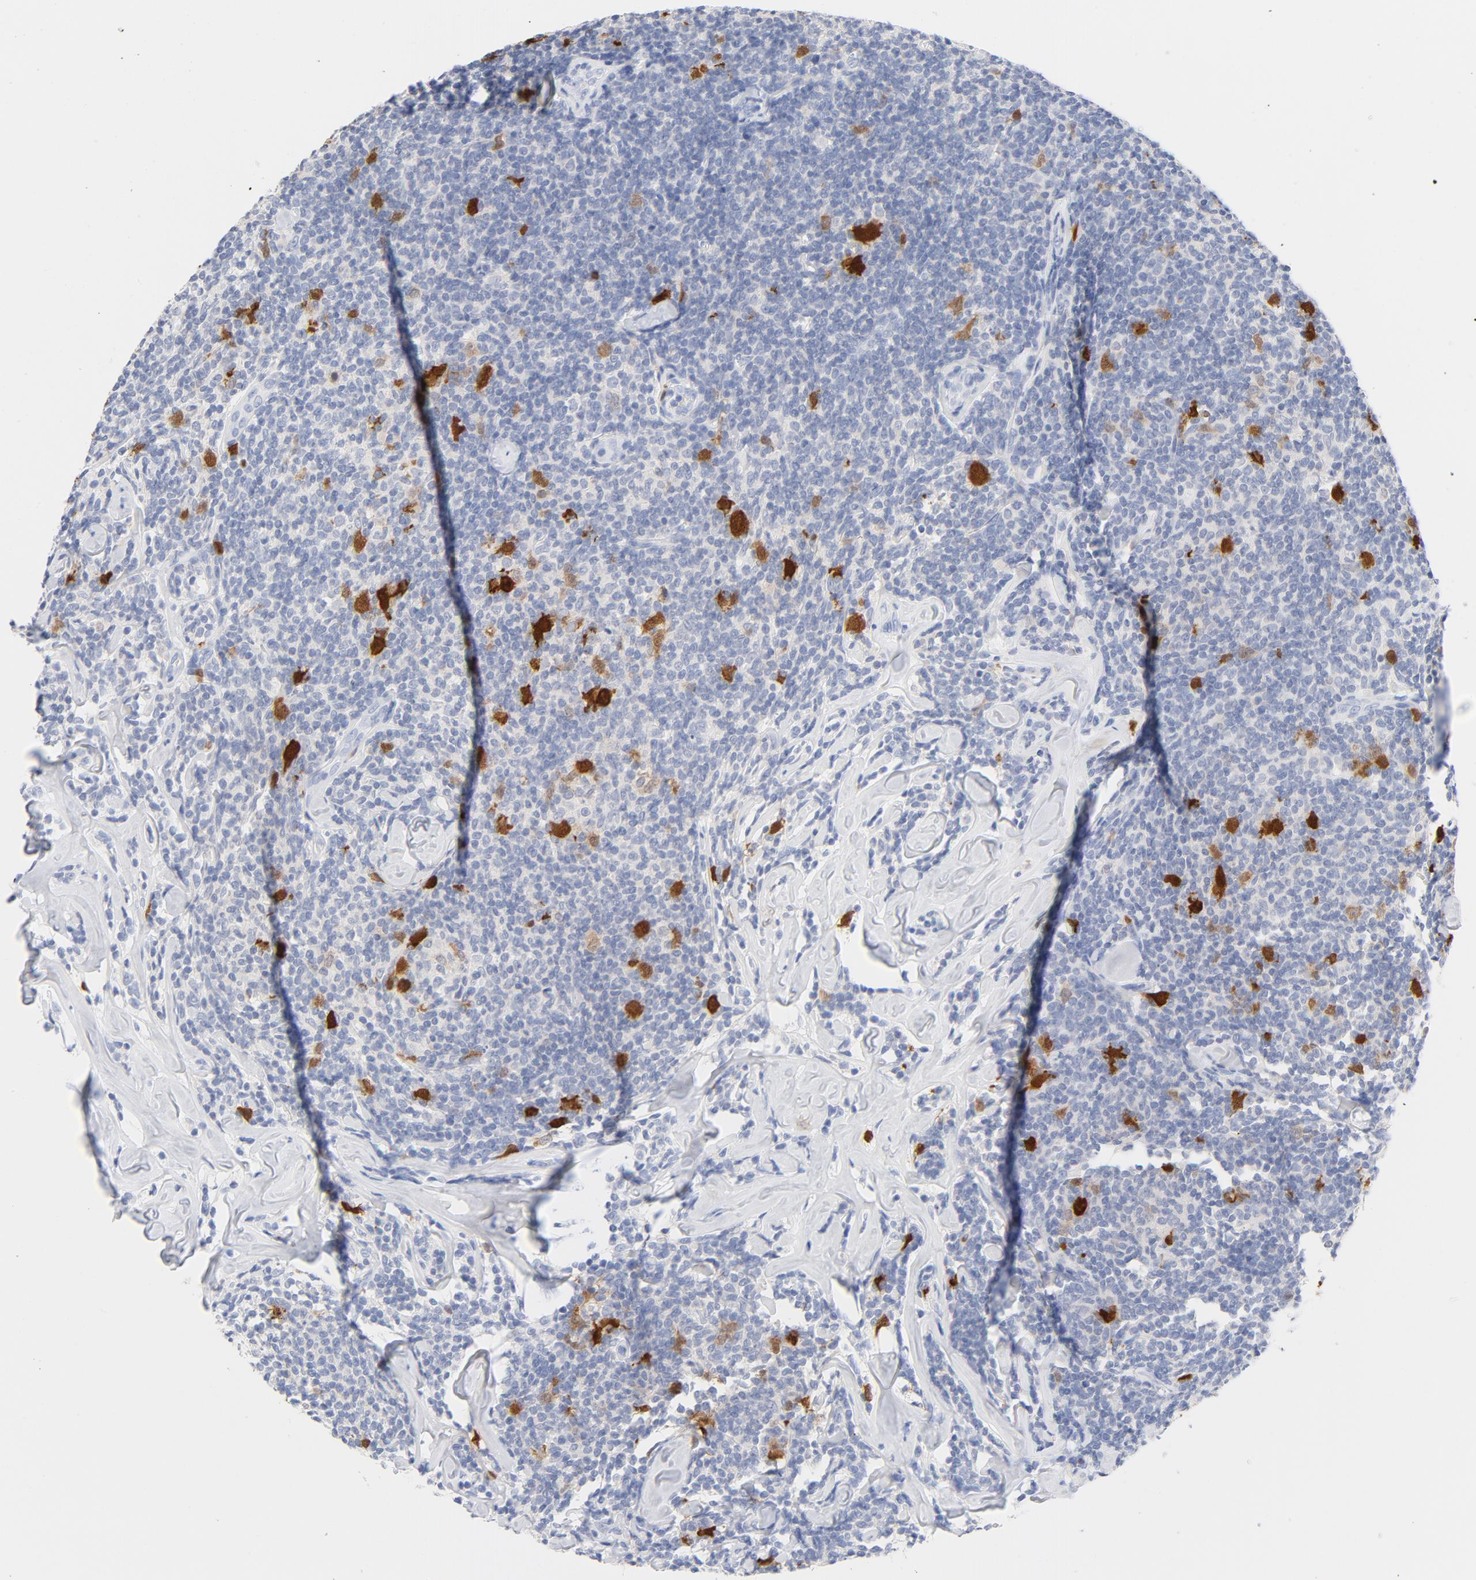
{"staining": {"intensity": "strong", "quantity": "<25%", "location": "nuclear"}, "tissue": "lymphoma", "cell_type": "Tumor cells", "image_type": "cancer", "snomed": [{"axis": "morphology", "description": "Malignant lymphoma, non-Hodgkin's type, Low grade"}, {"axis": "topography", "description": "Lymph node"}], "caption": "This micrograph exhibits immunohistochemistry (IHC) staining of lymphoma, with medium strong nuclear positivity in approximately <25% of tumor cells.", "gene": "CDC20", "patient": {"sex": "female", "age": 56}}